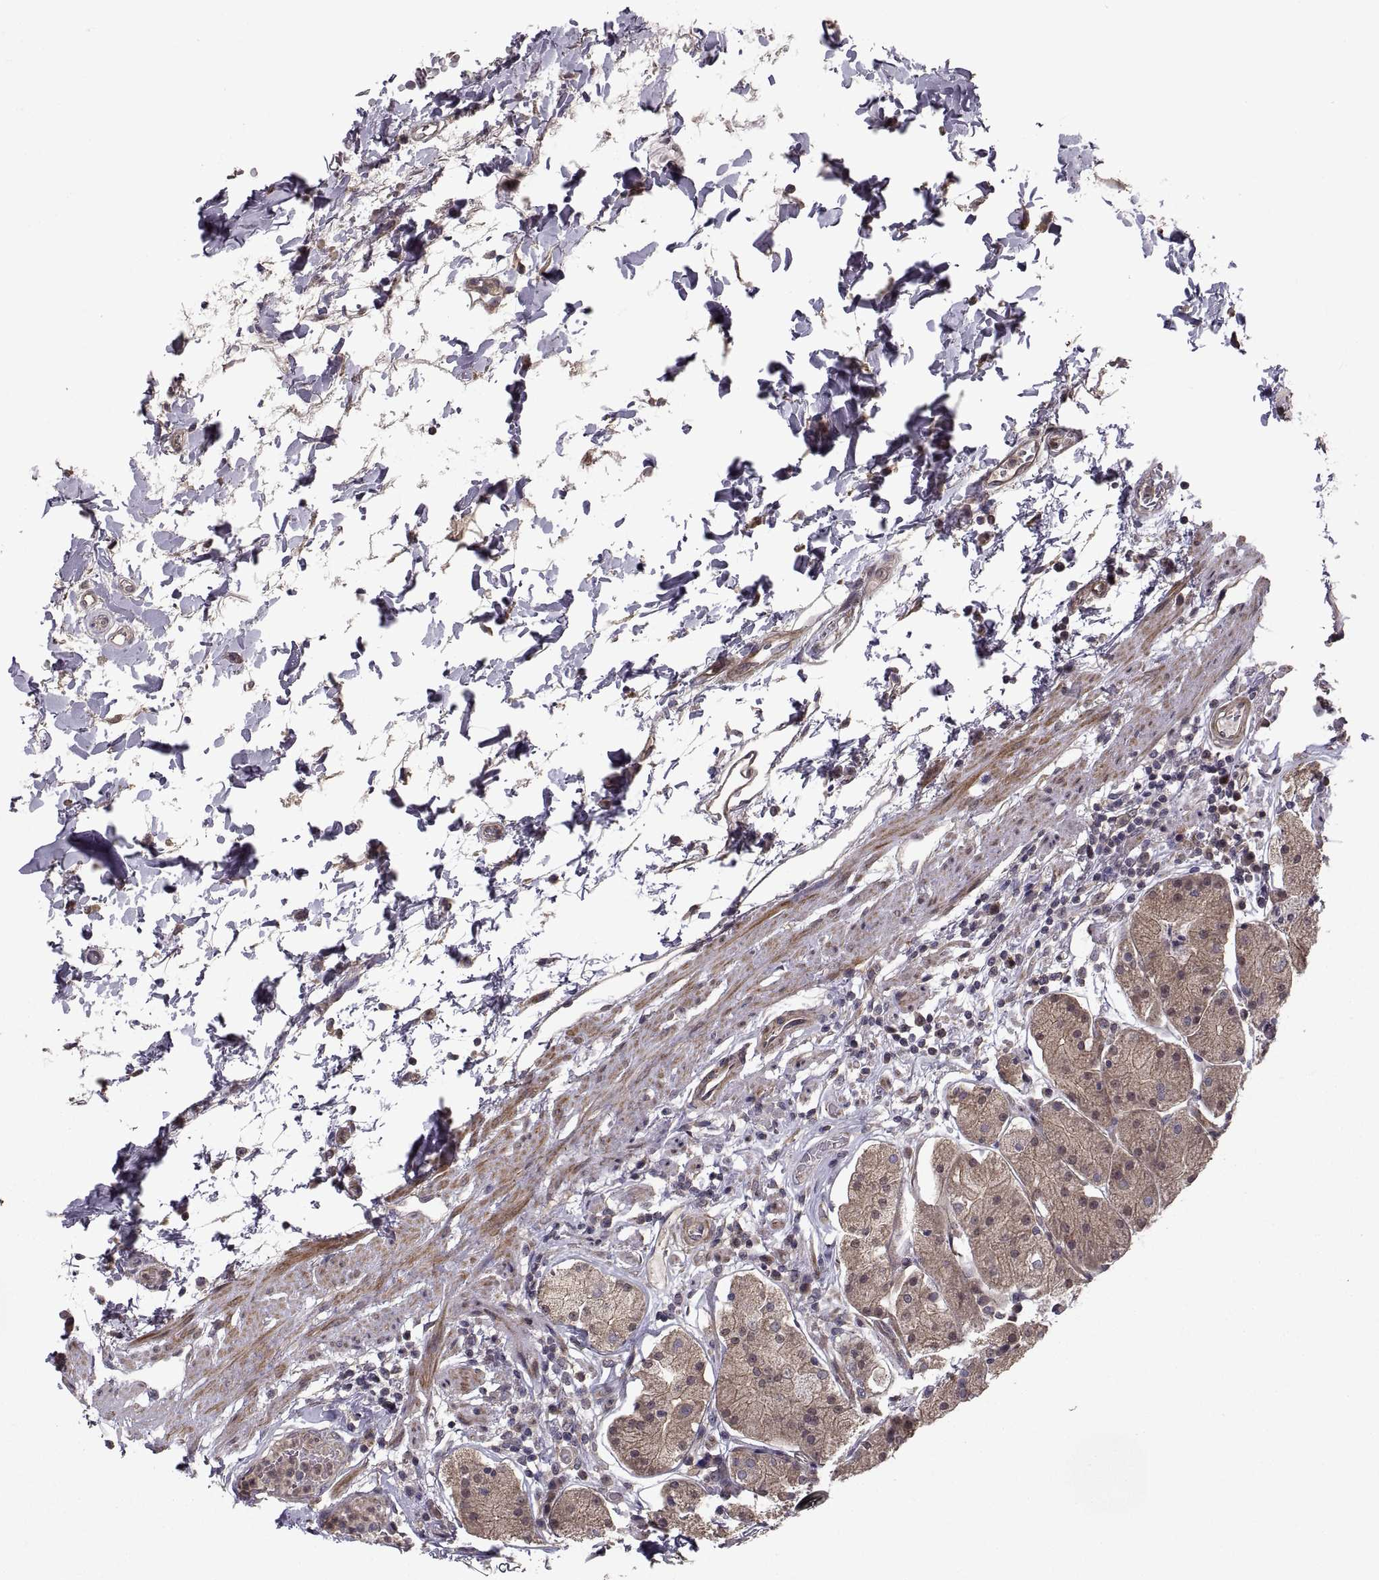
{"staining": {"intensity": "moderate", "quantity": ">75%", "location": "cytoplasmic/membranous"}, "tissue": "stomach", "cell_type": "Glandular cells", "image_type": "normal", "snomed": [{"axis": "morphology", "description": "Normal tissue, NOS"}, {"axis": "topography", "description": "Stomach"}], "caption": "This image reveals IHC staining of unremarkable stomach, with medium moderate cytoplasmic/membranous expression in approximately >75% of glandular cells.", "gene": "PMM2", "patient": {"sex": "male", "age": 54}}